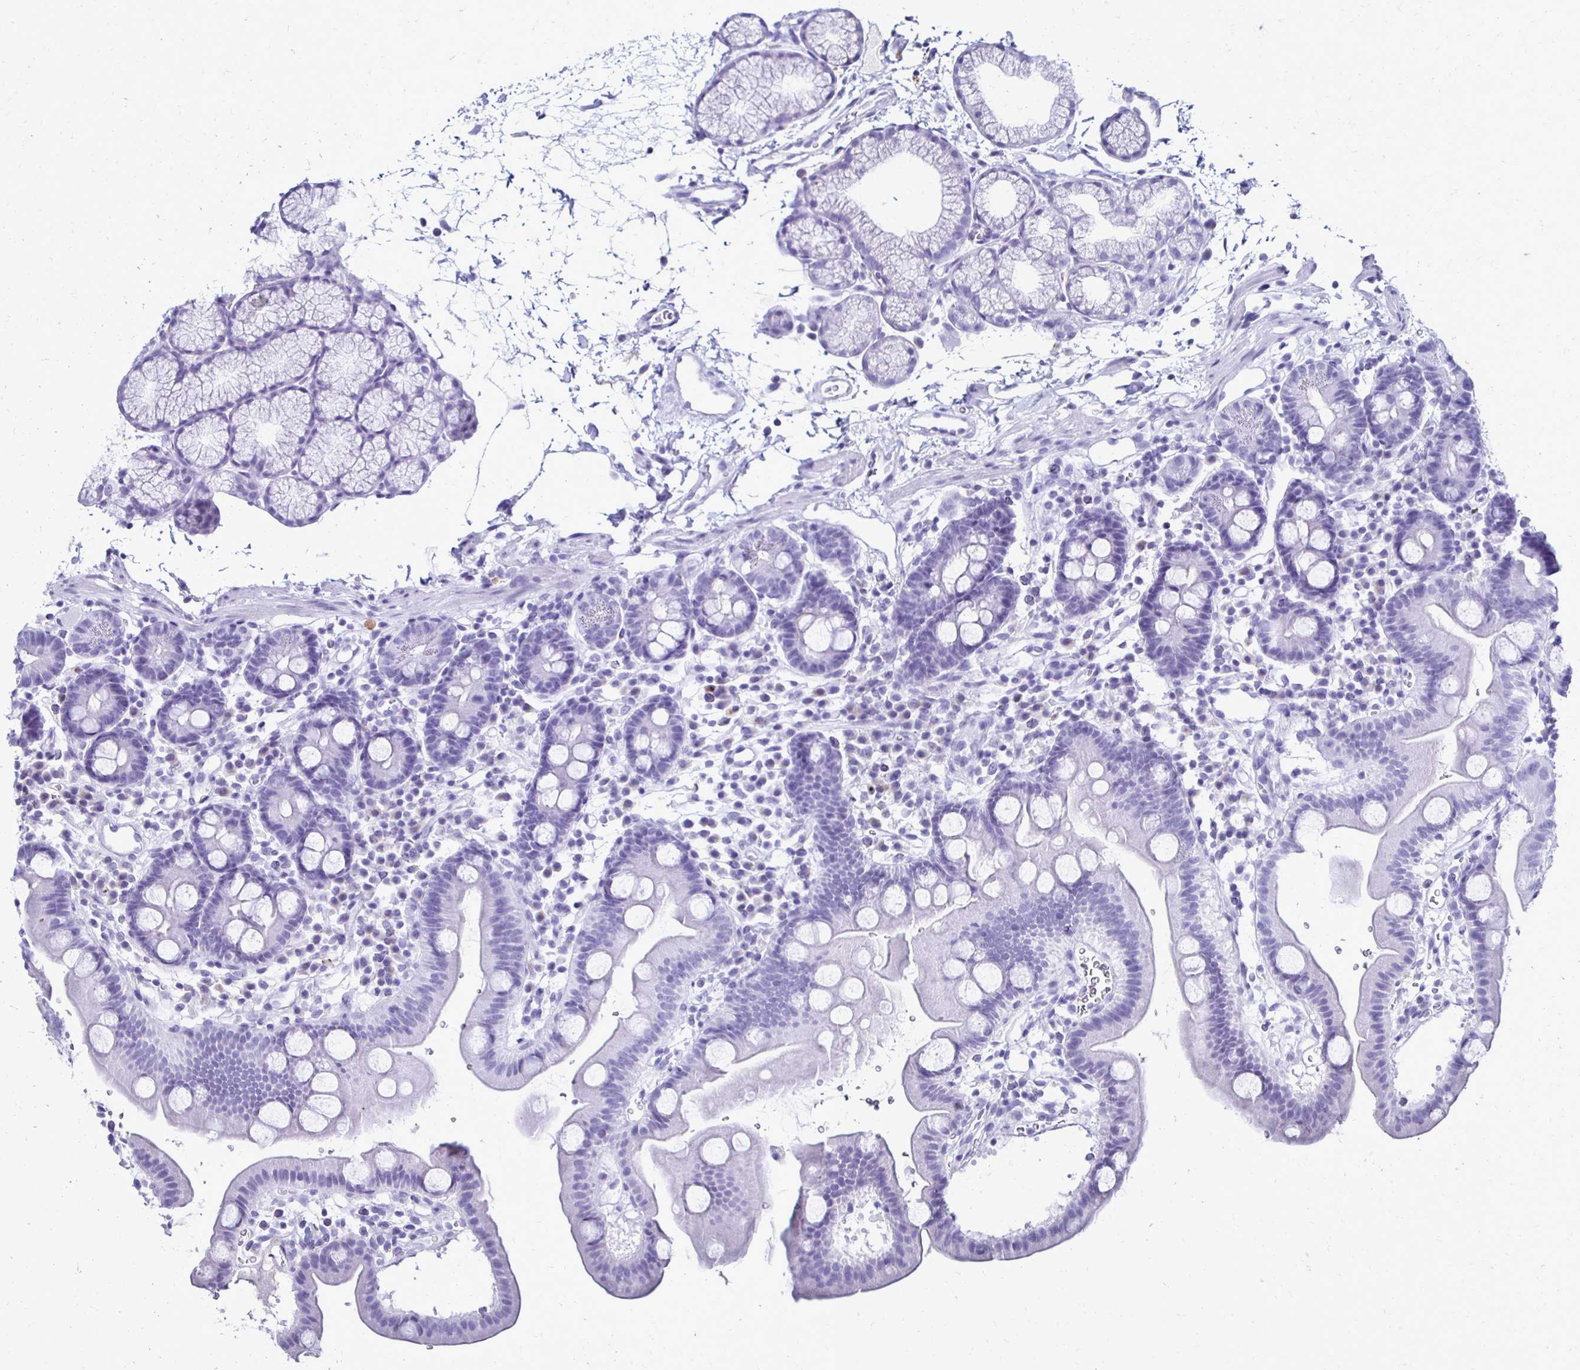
{"staining": {"intensity": "negative", "quantity": "none", "location": "none"}, "tissue": "duodenum", "cell_type": "Glandular cells", "image_type": "normal", "snomed": [{"axis": "morphology", "description": "Normal tissue, NOS"}, {"axis": "topography", "description": "Duodenum"}], "caption": "This histopathology image is of benign duodenum stained with immunohistochemistry to label a protein in brown with the nuclei are counter-stained blue. There is no staining in glandular cells.", "gene": "CST5", "patient": {"sex": "male", "age": 59}}